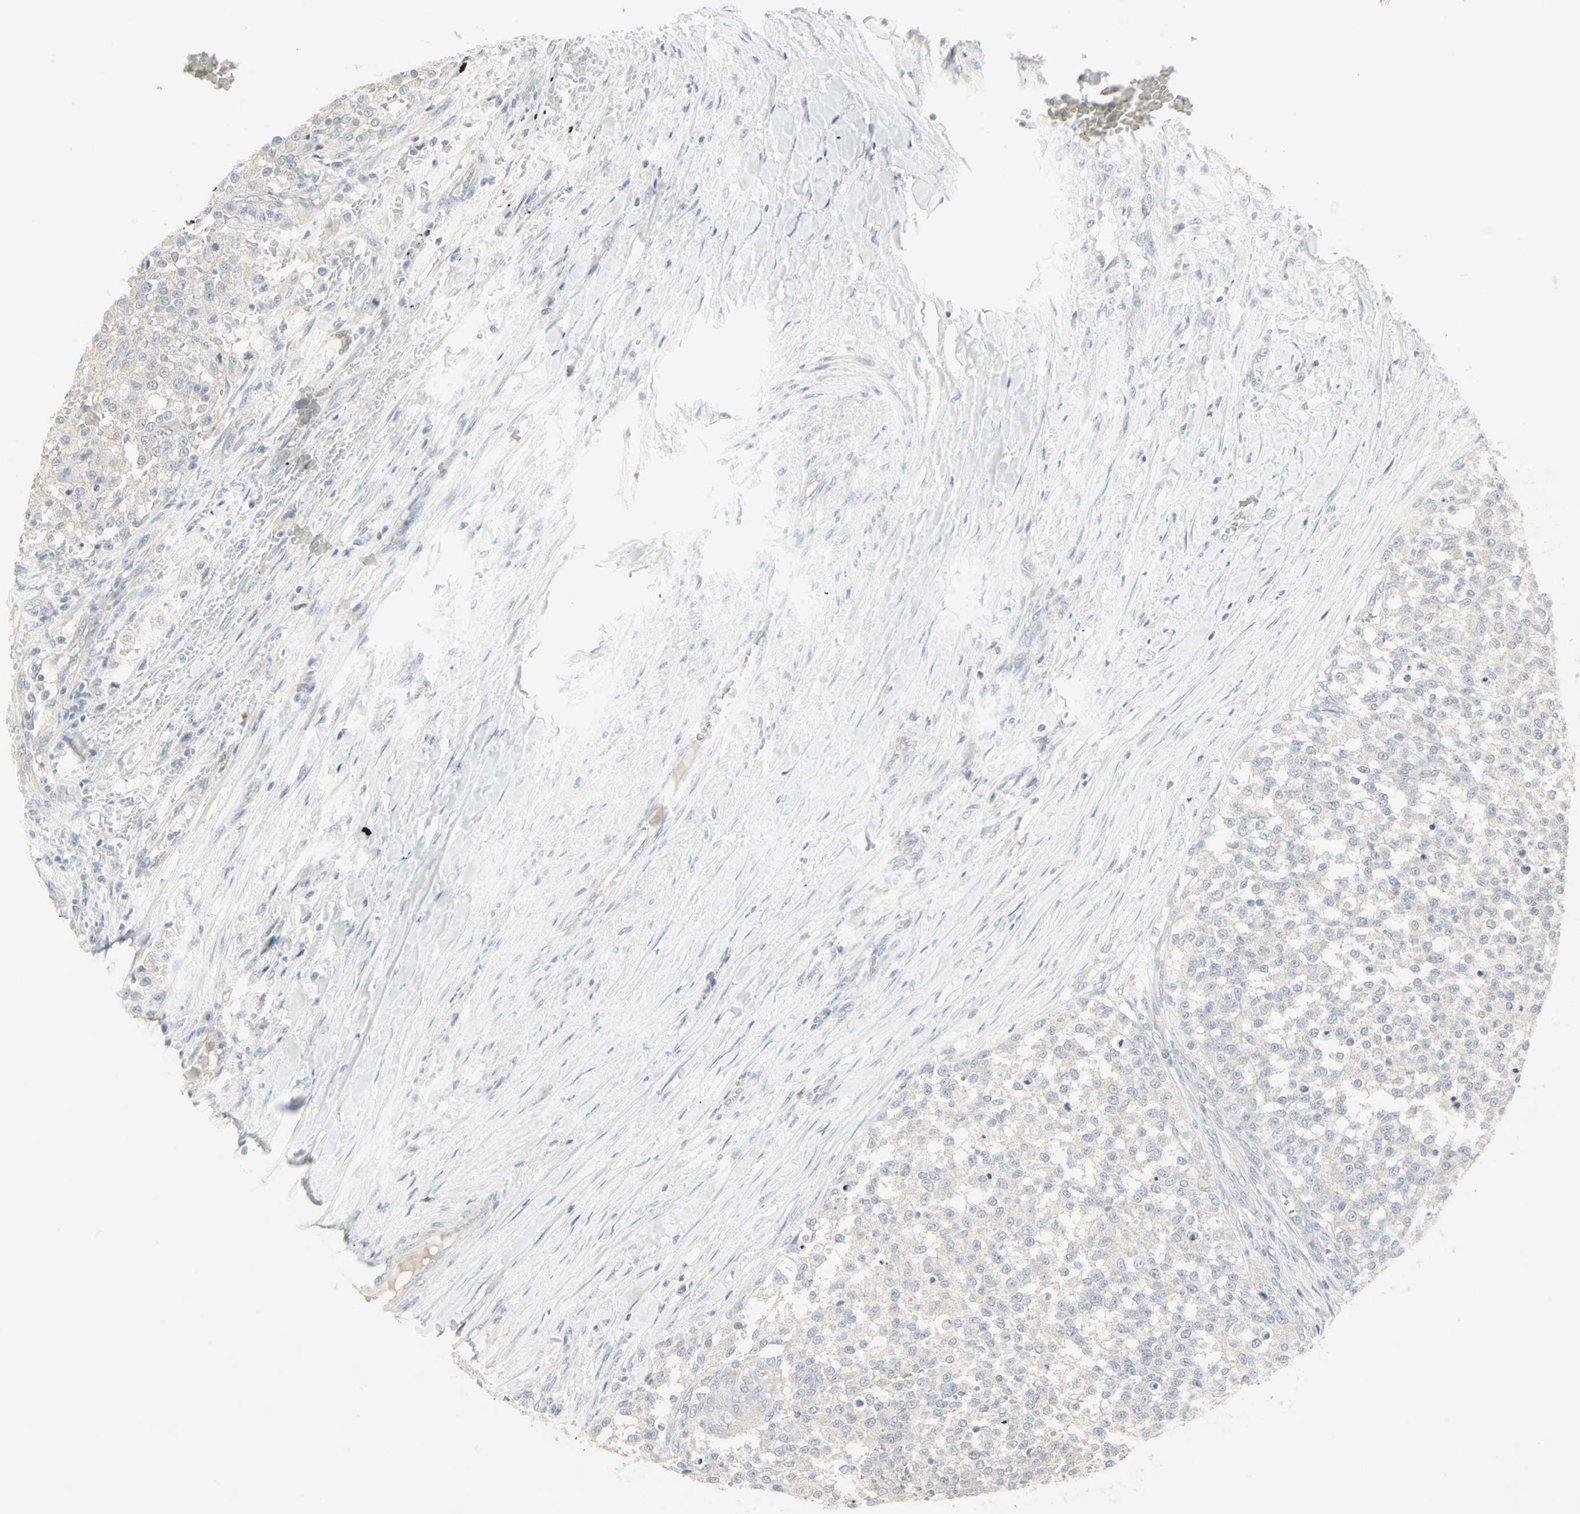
{"staining": {"intensity": "negative", "quantity": "none", "location": "none"}, "tissue": "testis cancer", "cell_type": "Tumor cells", "image_type": "cancer", "snomed": [{"axis": "morphology", "description": "Seminoma, NOS"}, {"axis": "topography", "description": "Testis"}], "caption": "Immunohistochemistry (IHC) of human testis cancer displays no positivity in tumor cells. The staining is performed using DAB (3,3'-diaminobenzidine) brown chromogen with nuclei counter-stained in using hematoxylin.", "gene": "JMJD7-PLA2G4B", "patient": {"sex": "male", "age": 59}}